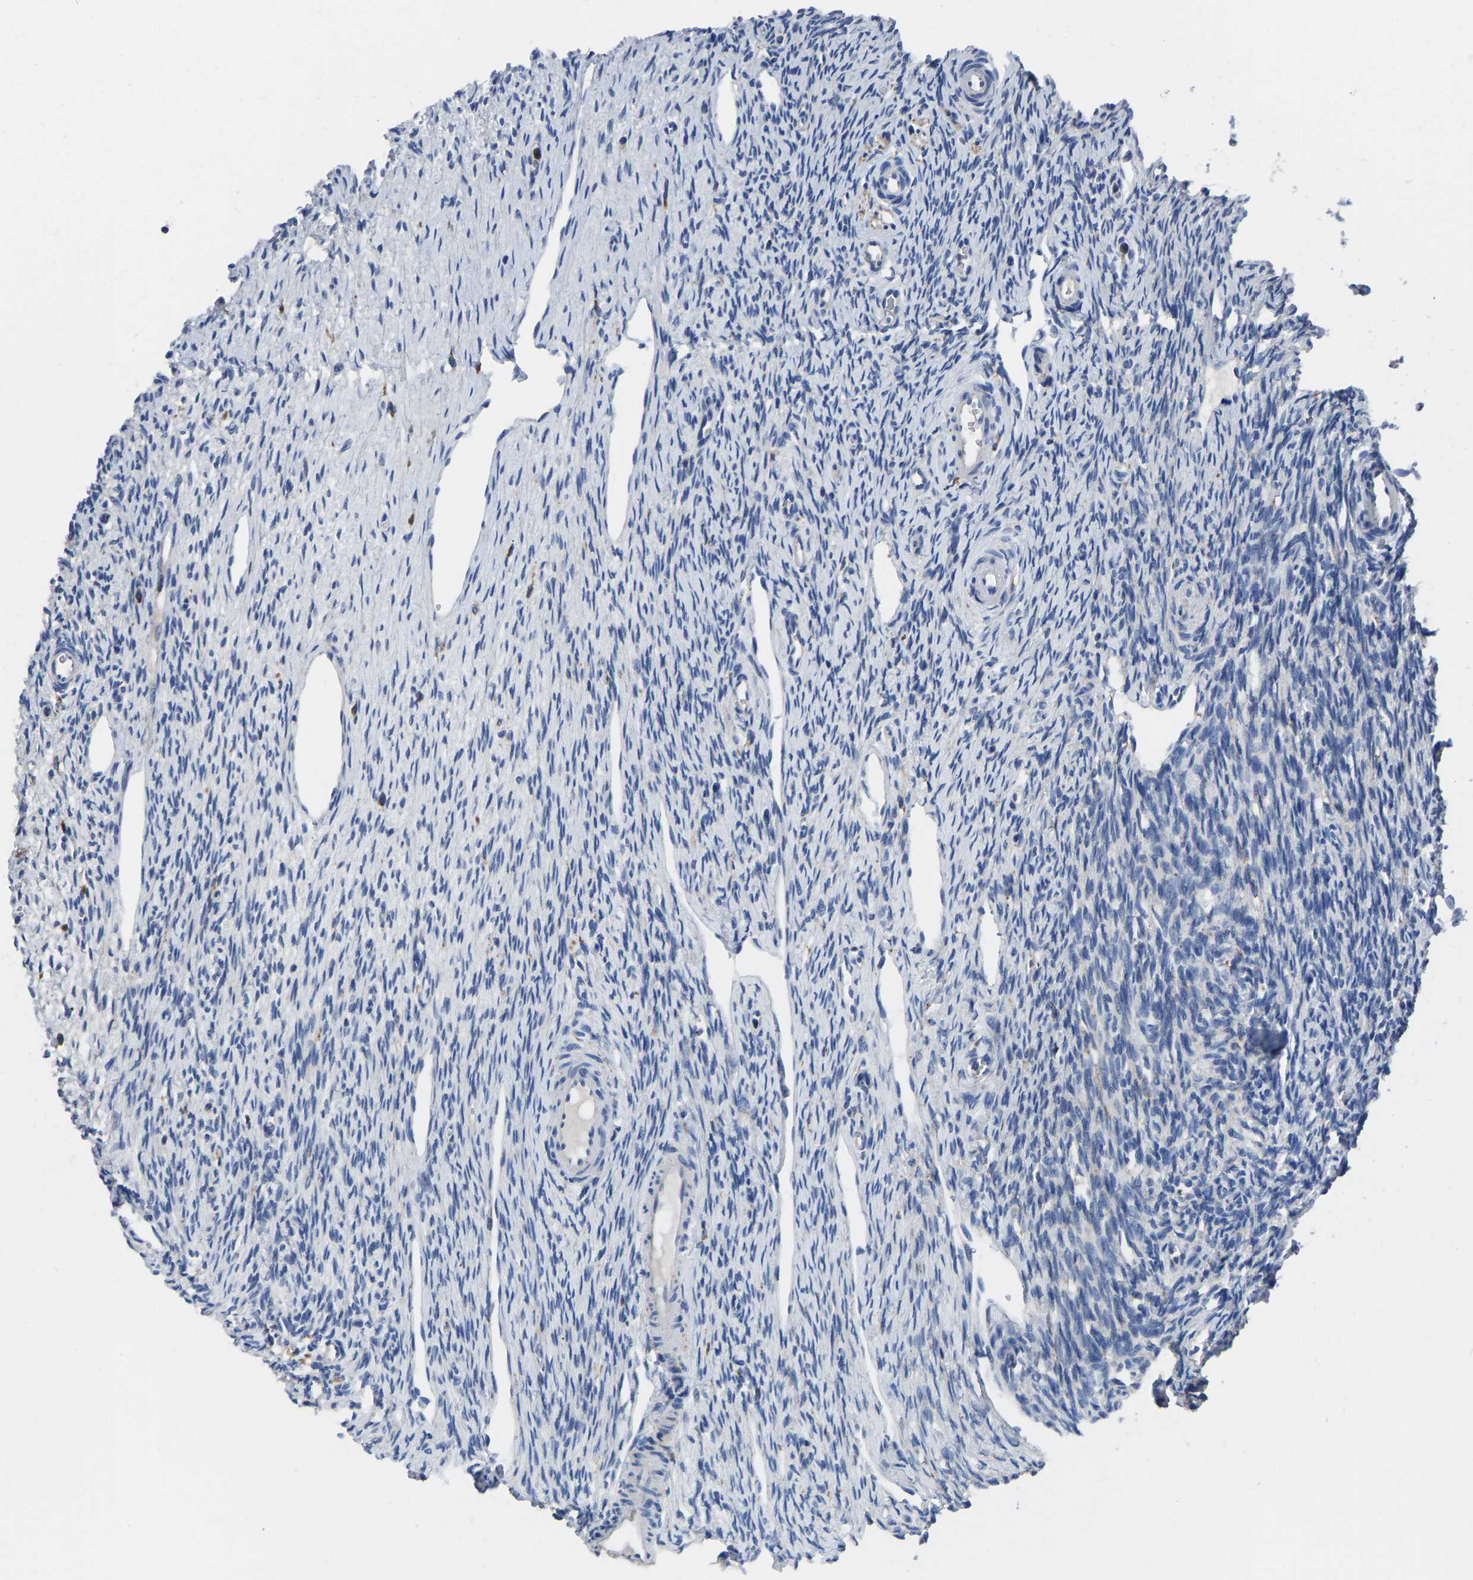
{"staining": {"intensity": "moderate", "quantity": ">75%", "location": "cytoplasmic/membranous"}, "tissue": "ovary", "cell_type": "Follicle cells", "image_type": "normal", "snomed": [{"axis": "morphology", "description": "Normal tissue, NOS"}, {"axis": "topography", "description": "Ovary"}], "caption": "High-magnification brightfield microscopy of unremarkable ovary stained with DAB (brown) and counterstained with hematoxylin (blue). follicle cells exhibit moderate cytoplasmic/membranous expression is present in approximately>75% of cells. (DAB IHC, brown staining for protein, blue staining for nuclei).", "gene": "ATP6V1E1", "patient": {"sex": "female", "age": 33}}